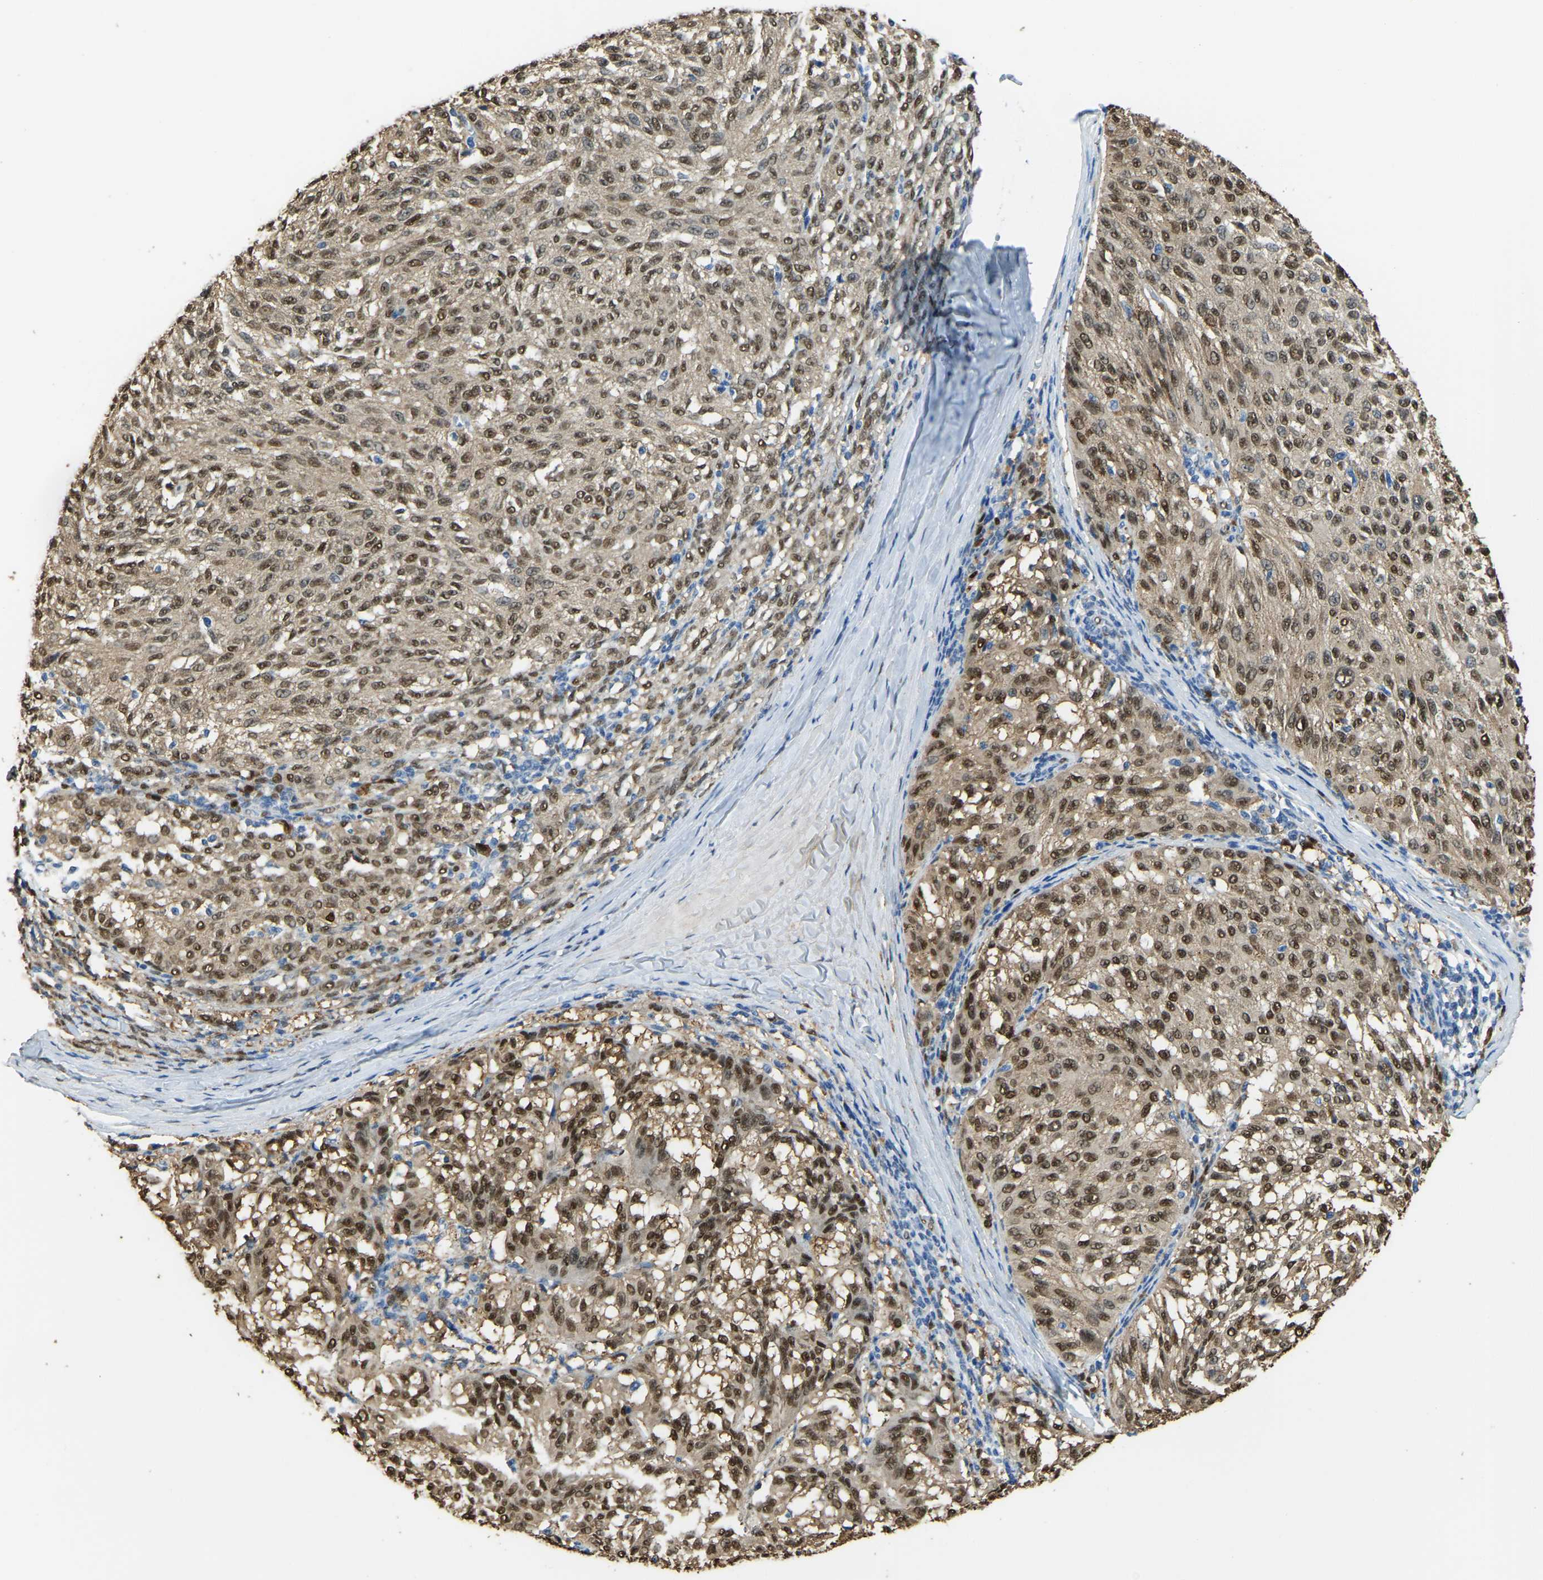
{"staining": {"intensity": "strong", "quantity": ">75%", "location": "cytoplasmic/membranous,nuclear"}, "tissue": "melanoma", "cell_type": "Tumor cells", "image_type": "cancer", "snomed": [{"axis": "morphology", "description": "Malignant melanoma, NOS"}, {"axis": "topography", "description": "Skin"}], "caption": "A brown stain highlights strong cytoplasmic/membranous and nuclear expression of a protein in human malignant melanoma tumor cells.", "gene": "NANS", "patient": {"sex": "female", "age": 72}}